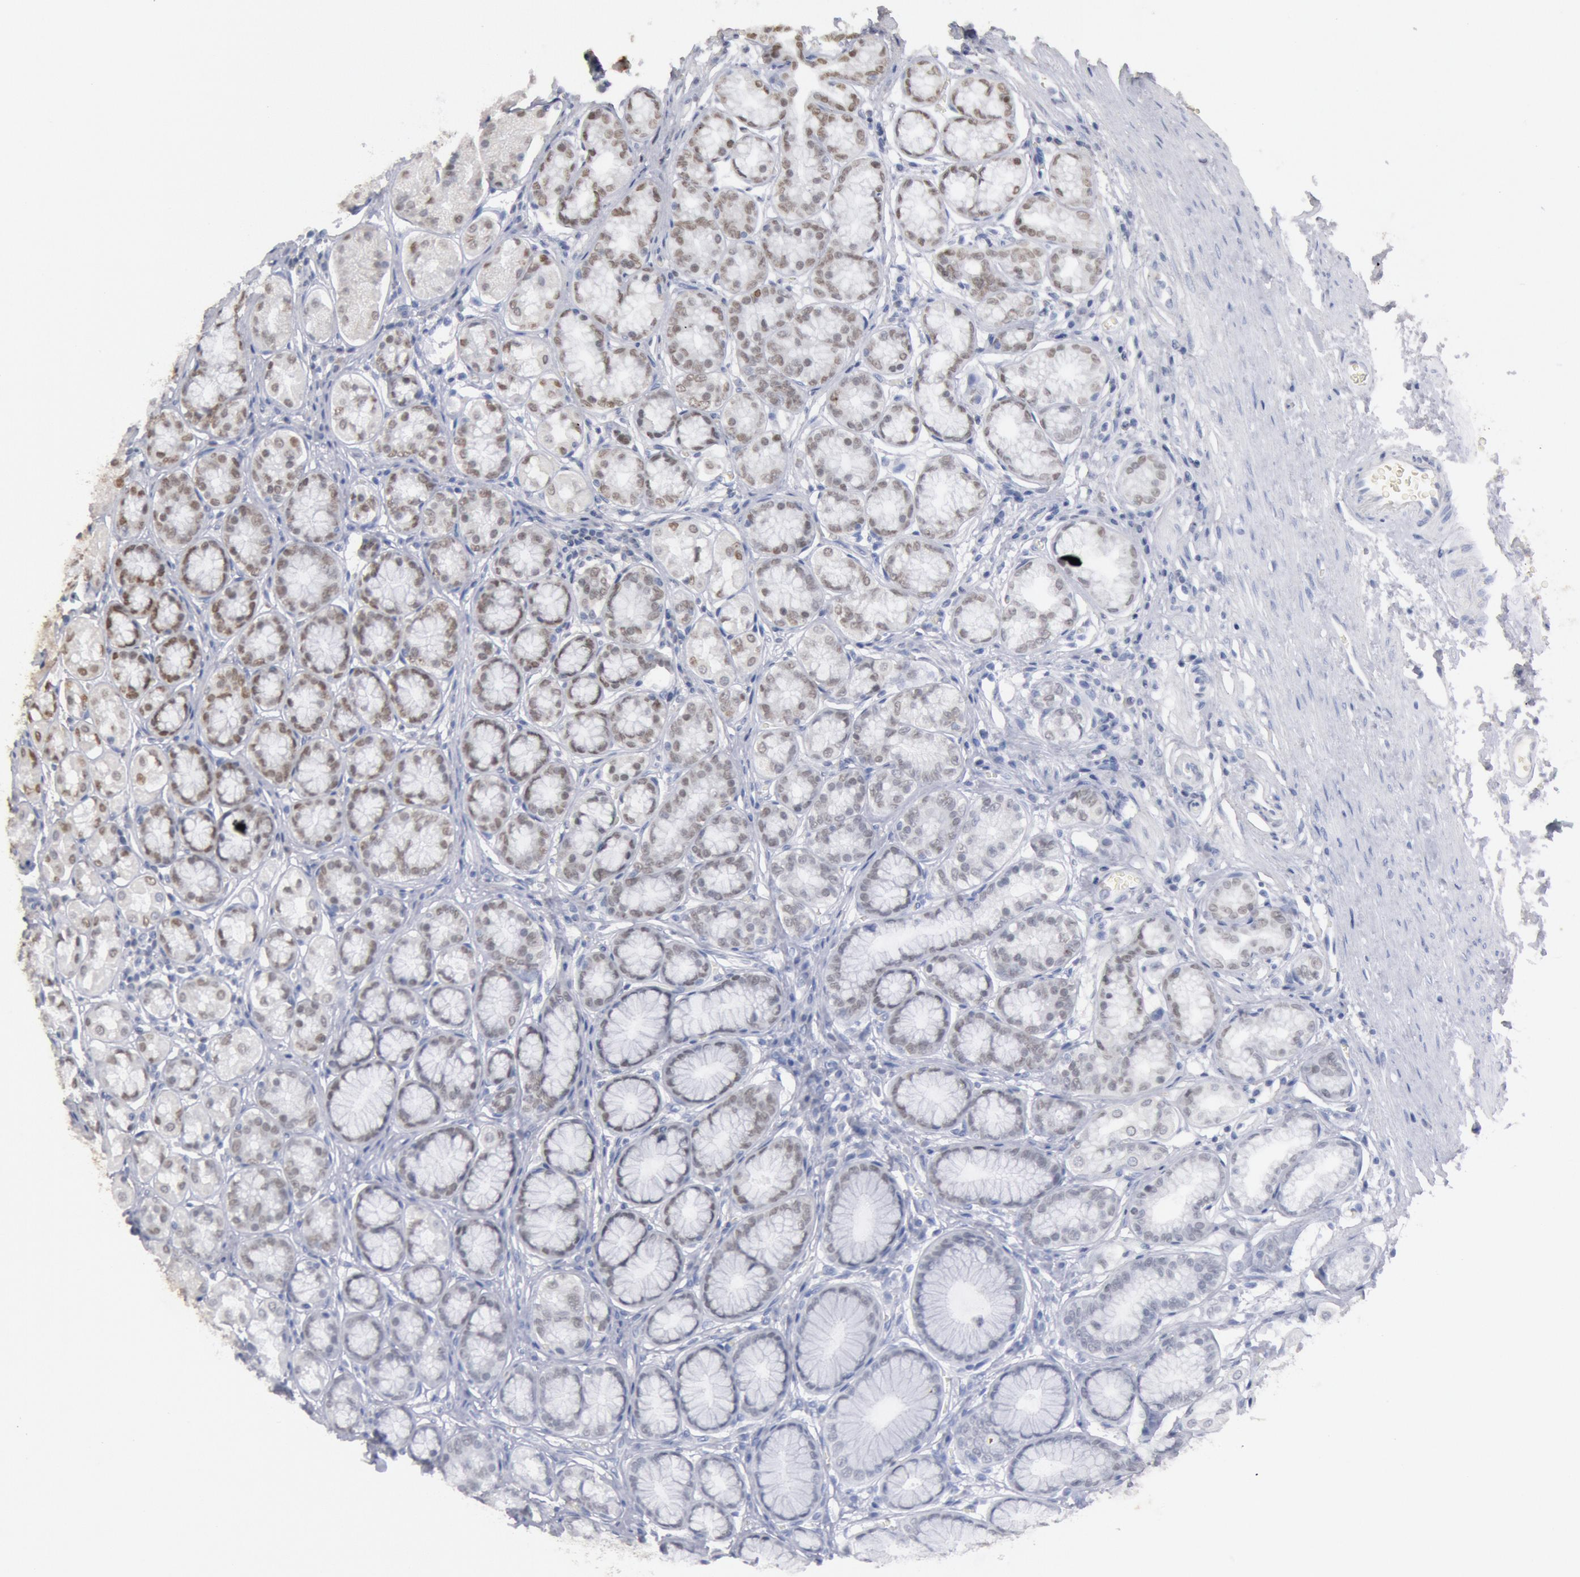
{"staining": {"intensity": "moderate", "quantity": "25%-75%", "location": "nuclear"}, "tissue": "stomach", "cell_type": "Glandular cells", "image_type": "normal", "snomed": [{"axis": "morphology", "description": "Normal tissue, NOS"}, {"axis": "topography", "description": "Stomach"}, {"axis": "topography", "description": "Stomach, lower"}], "caption": "The photomicrograph displays immunohistochemical staining of benign stomach. There is moderate nuclear positivity is present in about 25%-75% of glandular cells.", "gene": "FOXA2", "patient": {"sex": "male", "age": 76}}